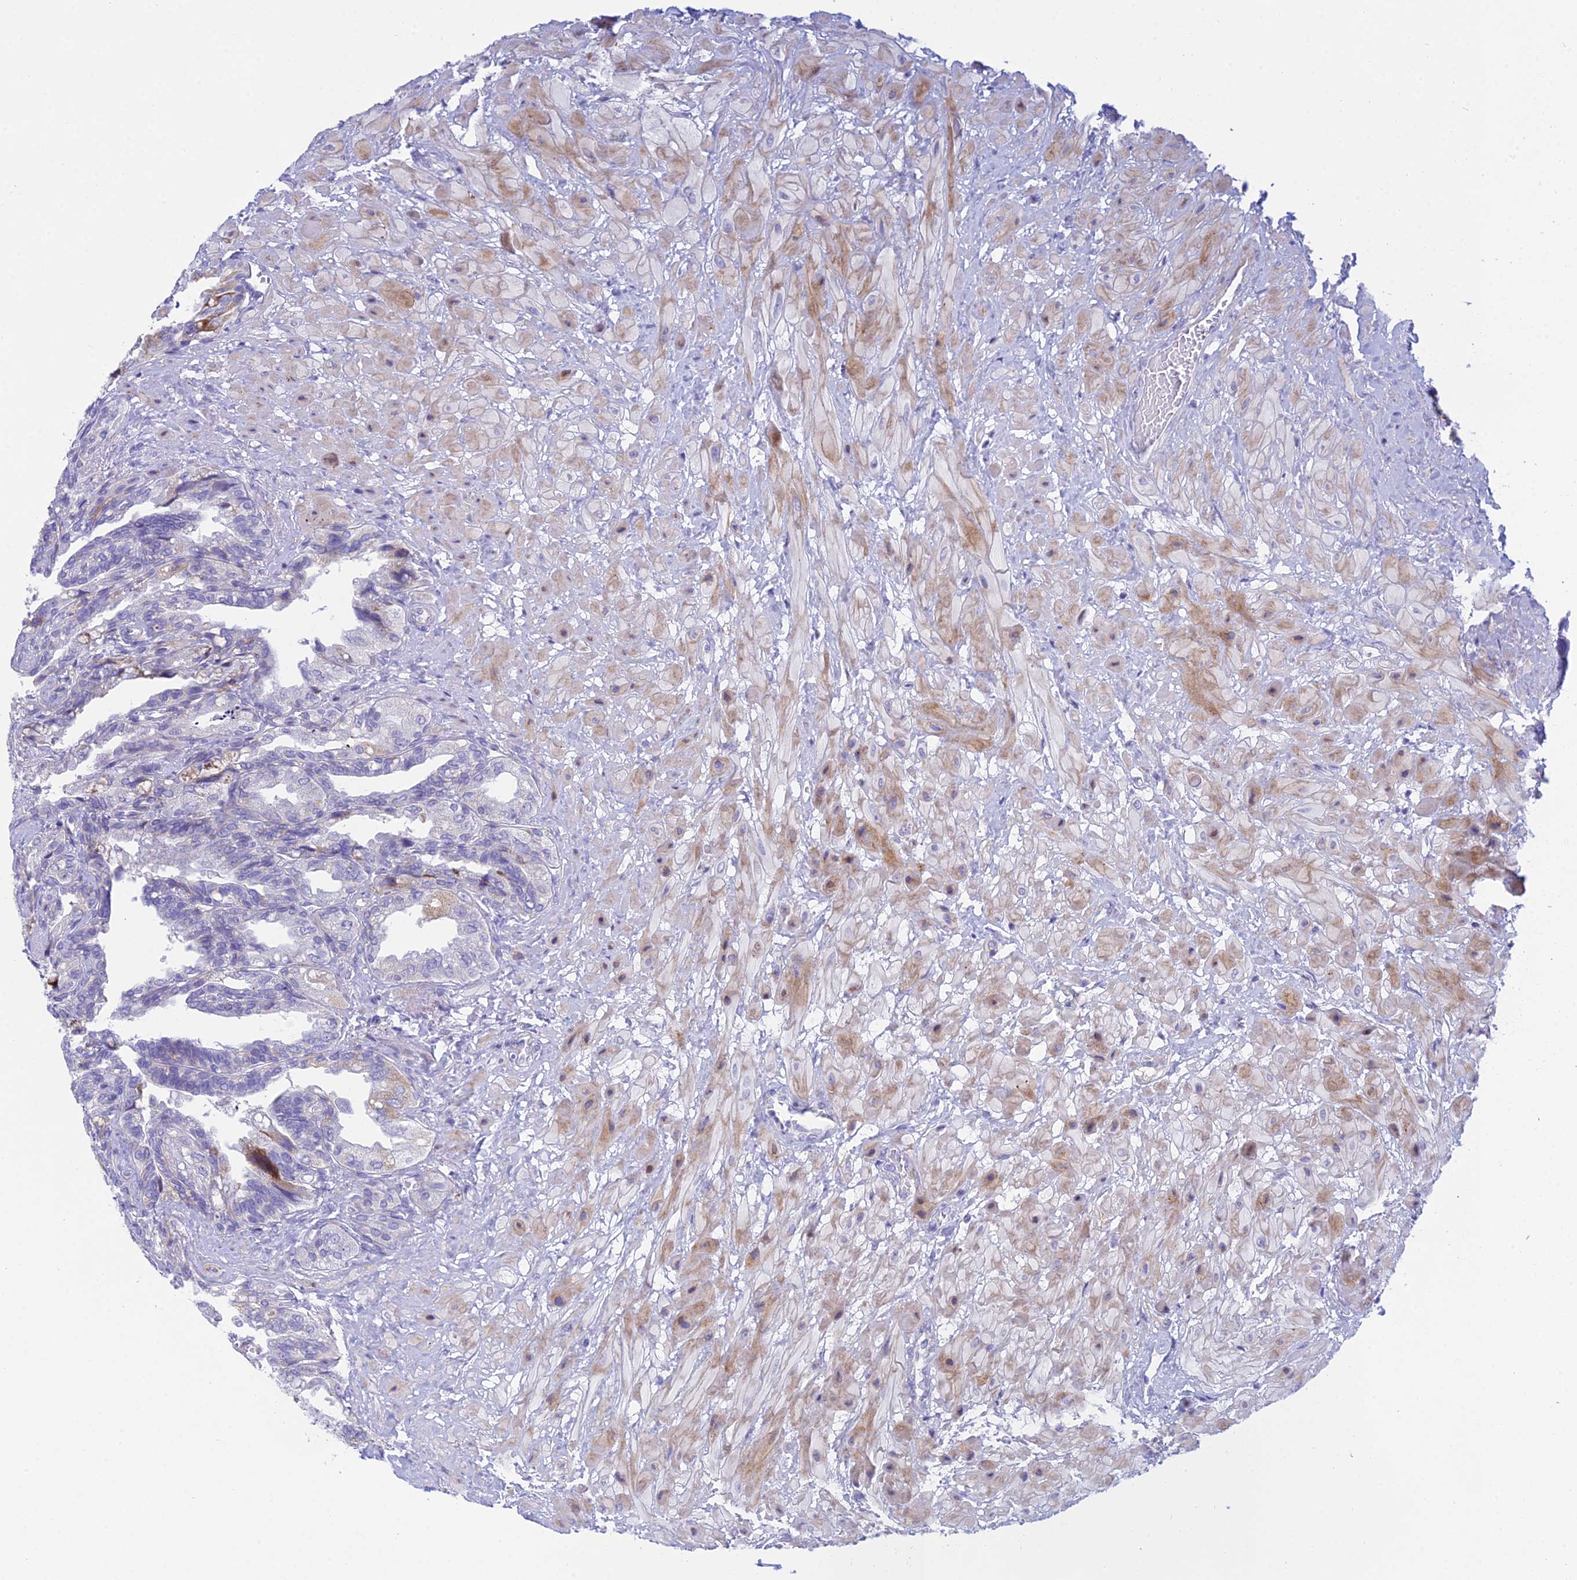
{"staining": {"intensity": "negative", "quantity": "none", "location": "none"}, "tissue": "seminal vesicle", "cell_type": "Glandular cells", "image_type": "normal", "snomed": [{"axis": "morphology", "description": "Normal tissue, NOS"}, {"axis": "topography", "description": "Seminal veicle"}, {"axis": "topography", "description": "Peripheral nerve tissue"}], "caption": "Immunohistochemistry photomicrograph of unremarkable seminal vesicle: seminal vesicle stained with DAB (3,3'-diaminobenzidine) displays no significant protein staining in glandular cells. (Brightfield microscopy of DAB IHC at high magnification).", "gene": "PRR13", "patient": {"sex": "male", "age": 60}}